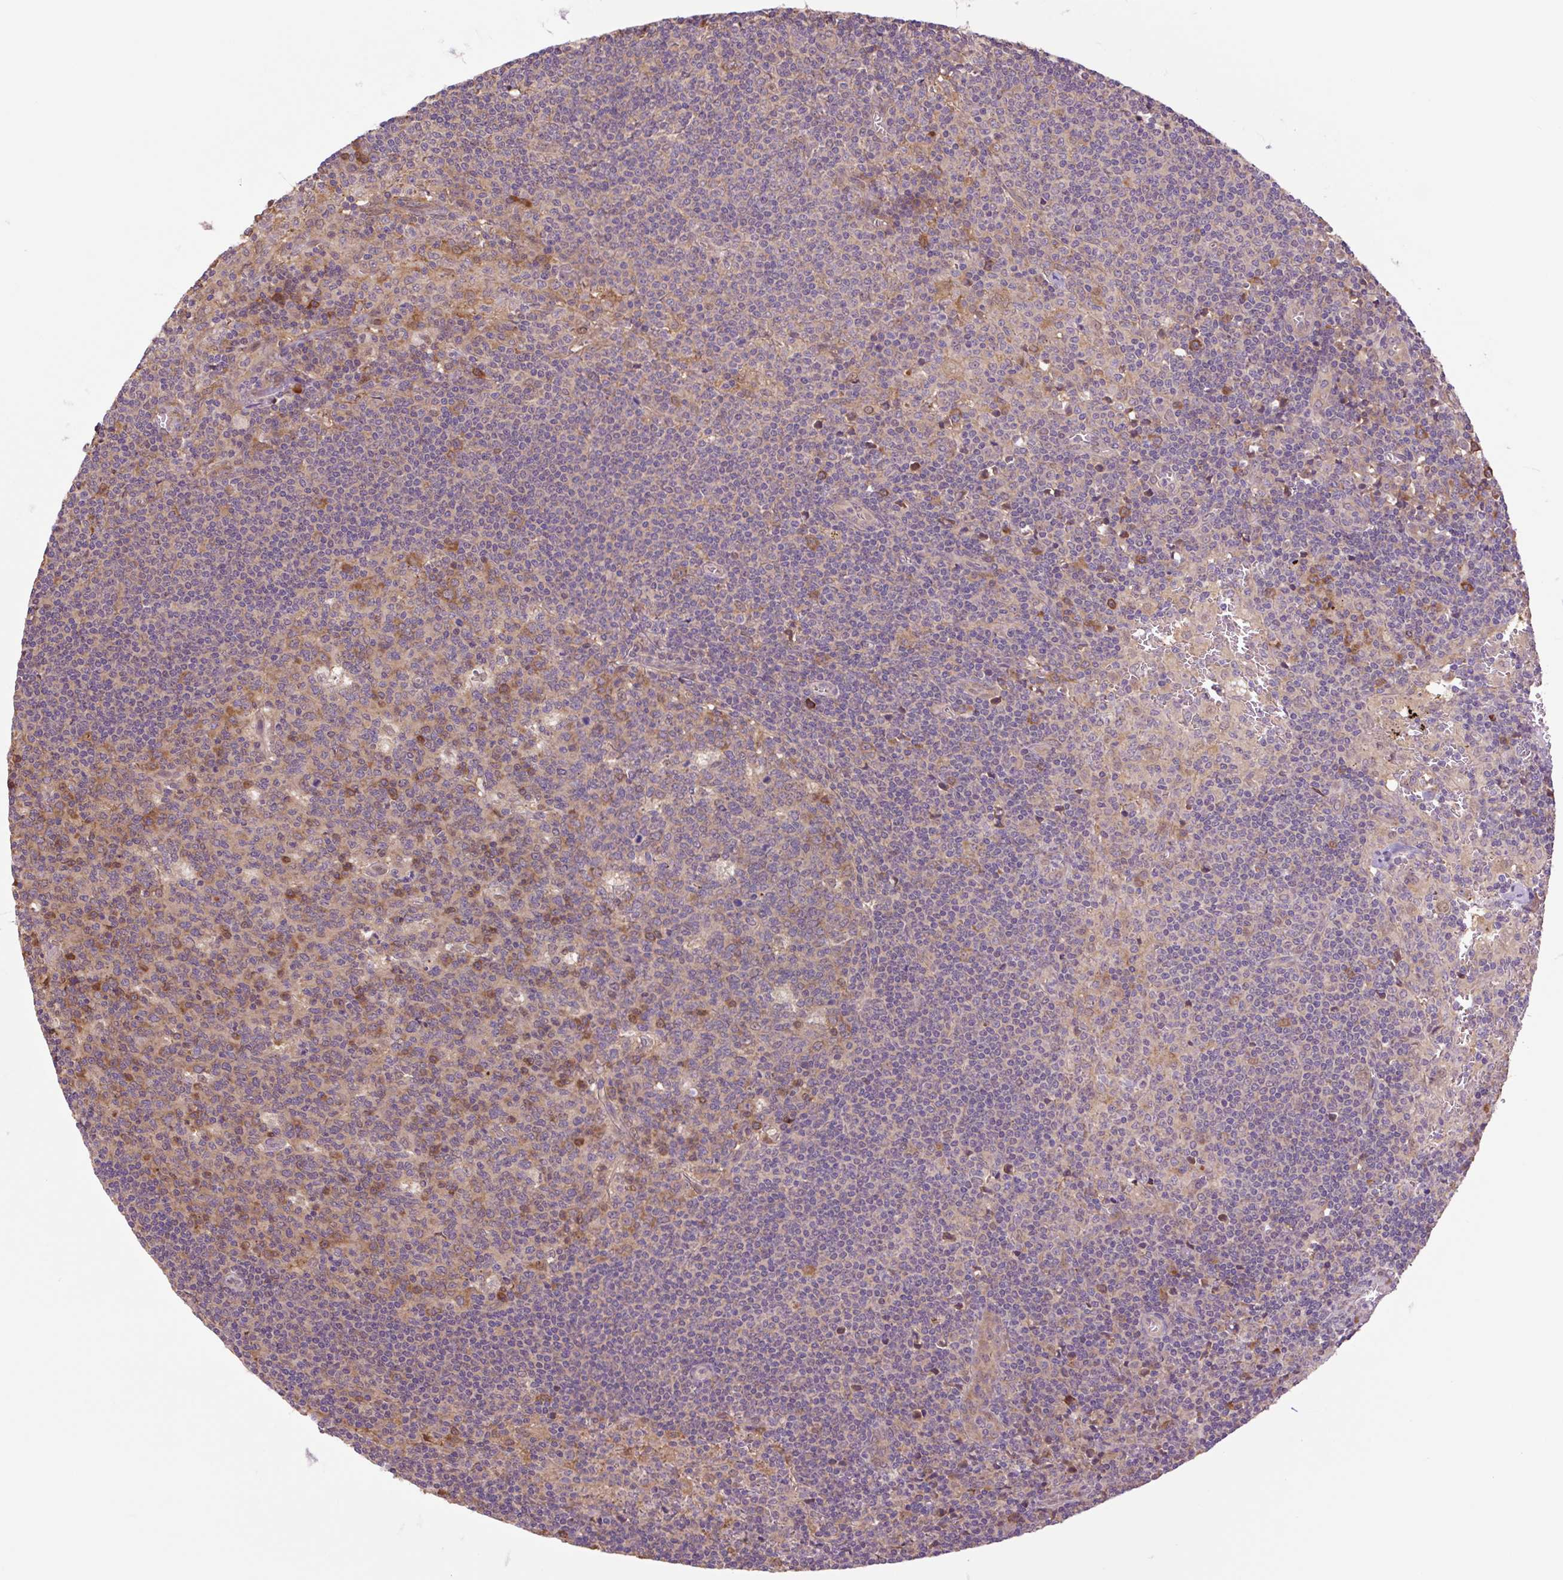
{"staining": {"intensity": "moderate", "quantity": "<25%", "location": "cytoplasmic/membranous"}, "tissue": "lymph node", "cell_type": "Germinal center cells", "image_type": "normal", "snomed": [{"axis": "morphology", "description": "Normal tissue, NOS"}, {"axis": "topography", "description": "Lymph node"}], "caption": "Germinal center cells exhibit low levels of moderate cytoplasmic/membranous expression in about <25% of cells in normal lymph node.", "gene": "TPT1", "patient": {"sex": "female", "age": 45}}